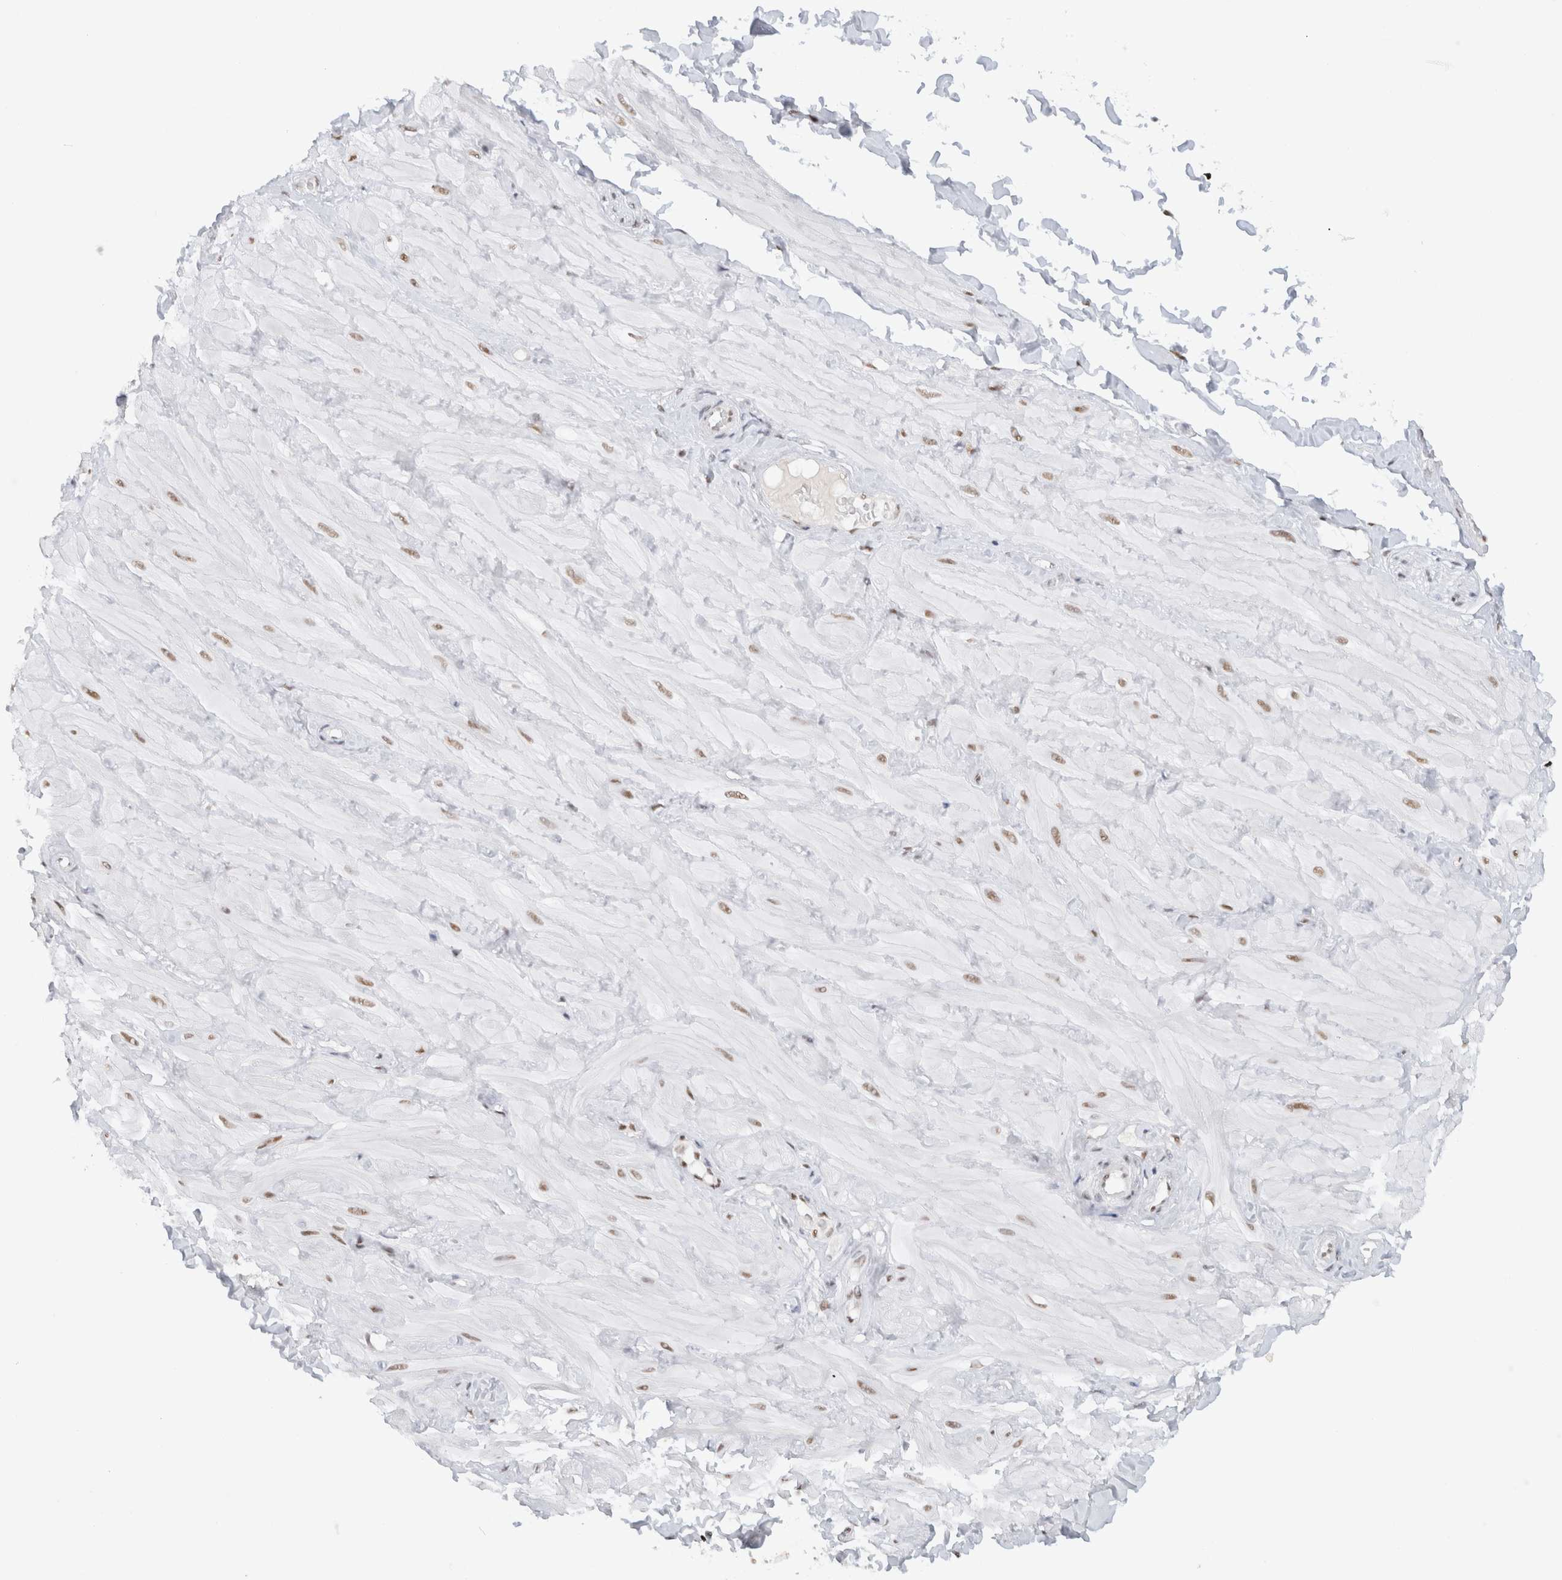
{"staining": {"intensity": "moderate", "quantity": ">75%", "location": "nuclear"}, "tissue": "adipose tissue", "cell_type": "Adipocytes", "image_type": "normal", "snomed": [{"axis": "morphology", "description": "Normal tissue, NOS"}, {"axis": "topography", "description": "Adipose tissue"}, {"axis": "topography", "description": "Vascular tissue"}, {"axis": "topography", "description": "Peripheral nerve tissue"}], "caption": "Adipose tissue stained with immunohistochemistry reveals moderate nuclear staining in about >75% of adipocytes.", "gene": "COPS7A", "patient": {"sex": "male", "age": 25}}